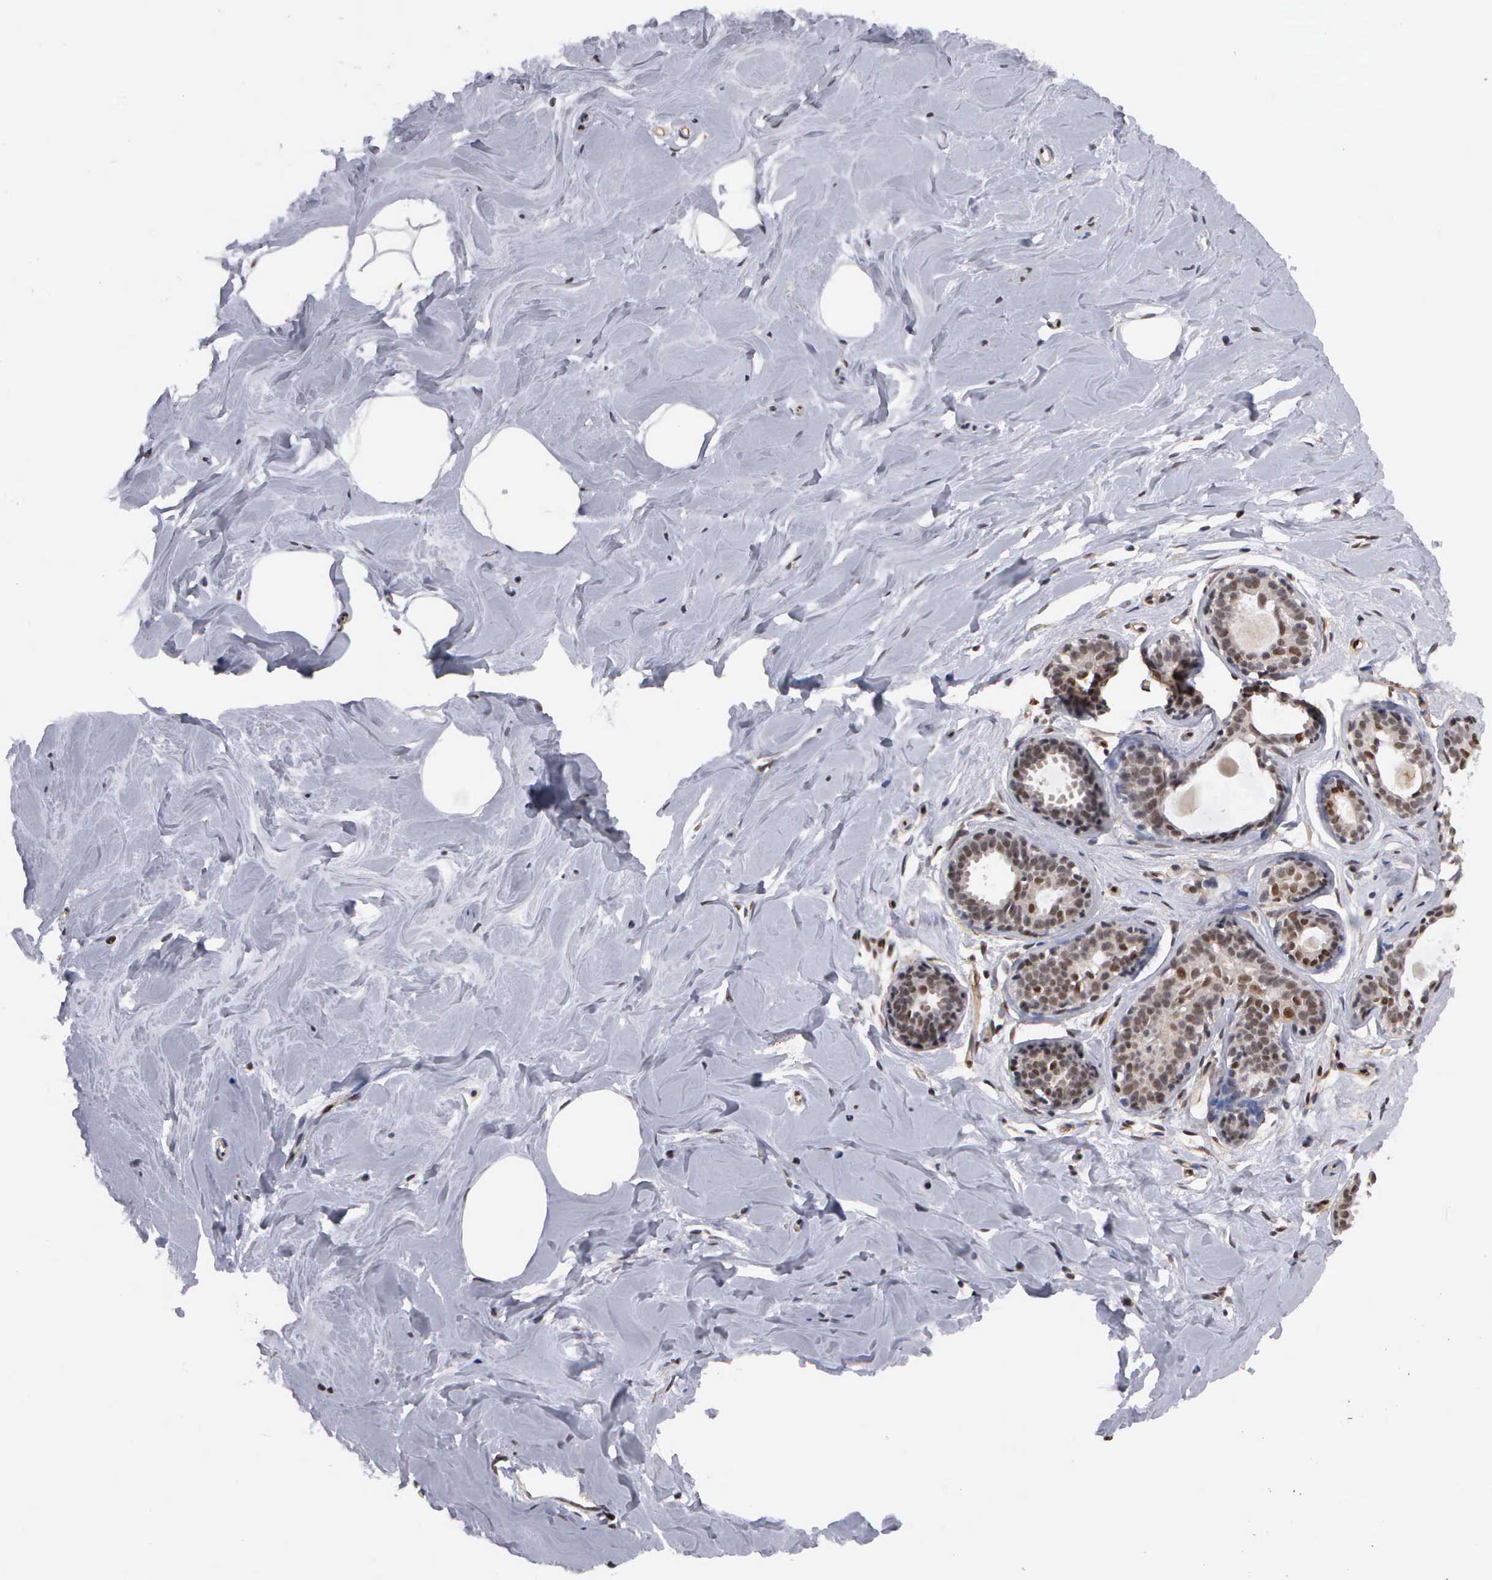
{"staining": {"intensity": "weak", "quantity": ">75%", "location": "nuclear"}, "tissue": "breast", "cell_type": "Adipocytes", "image_type": "normal", "snomed": [{"axis": "morphology", "description": "Normal tissue, NOS"}, {"axis": "topography", "description": "Breast"}], "caption": "Benign breast displays weak nuclear positivity in about >75% of adipocytes, visualized by immunohistochemistry. The staining was performed using DAB to visualize the protein expression in brown, while the nuclei were stained in blue with hematoxylin (Magnification: 20x).", "gene": "ZBTB33", "patient": {"sex": "female", "age": 44}}